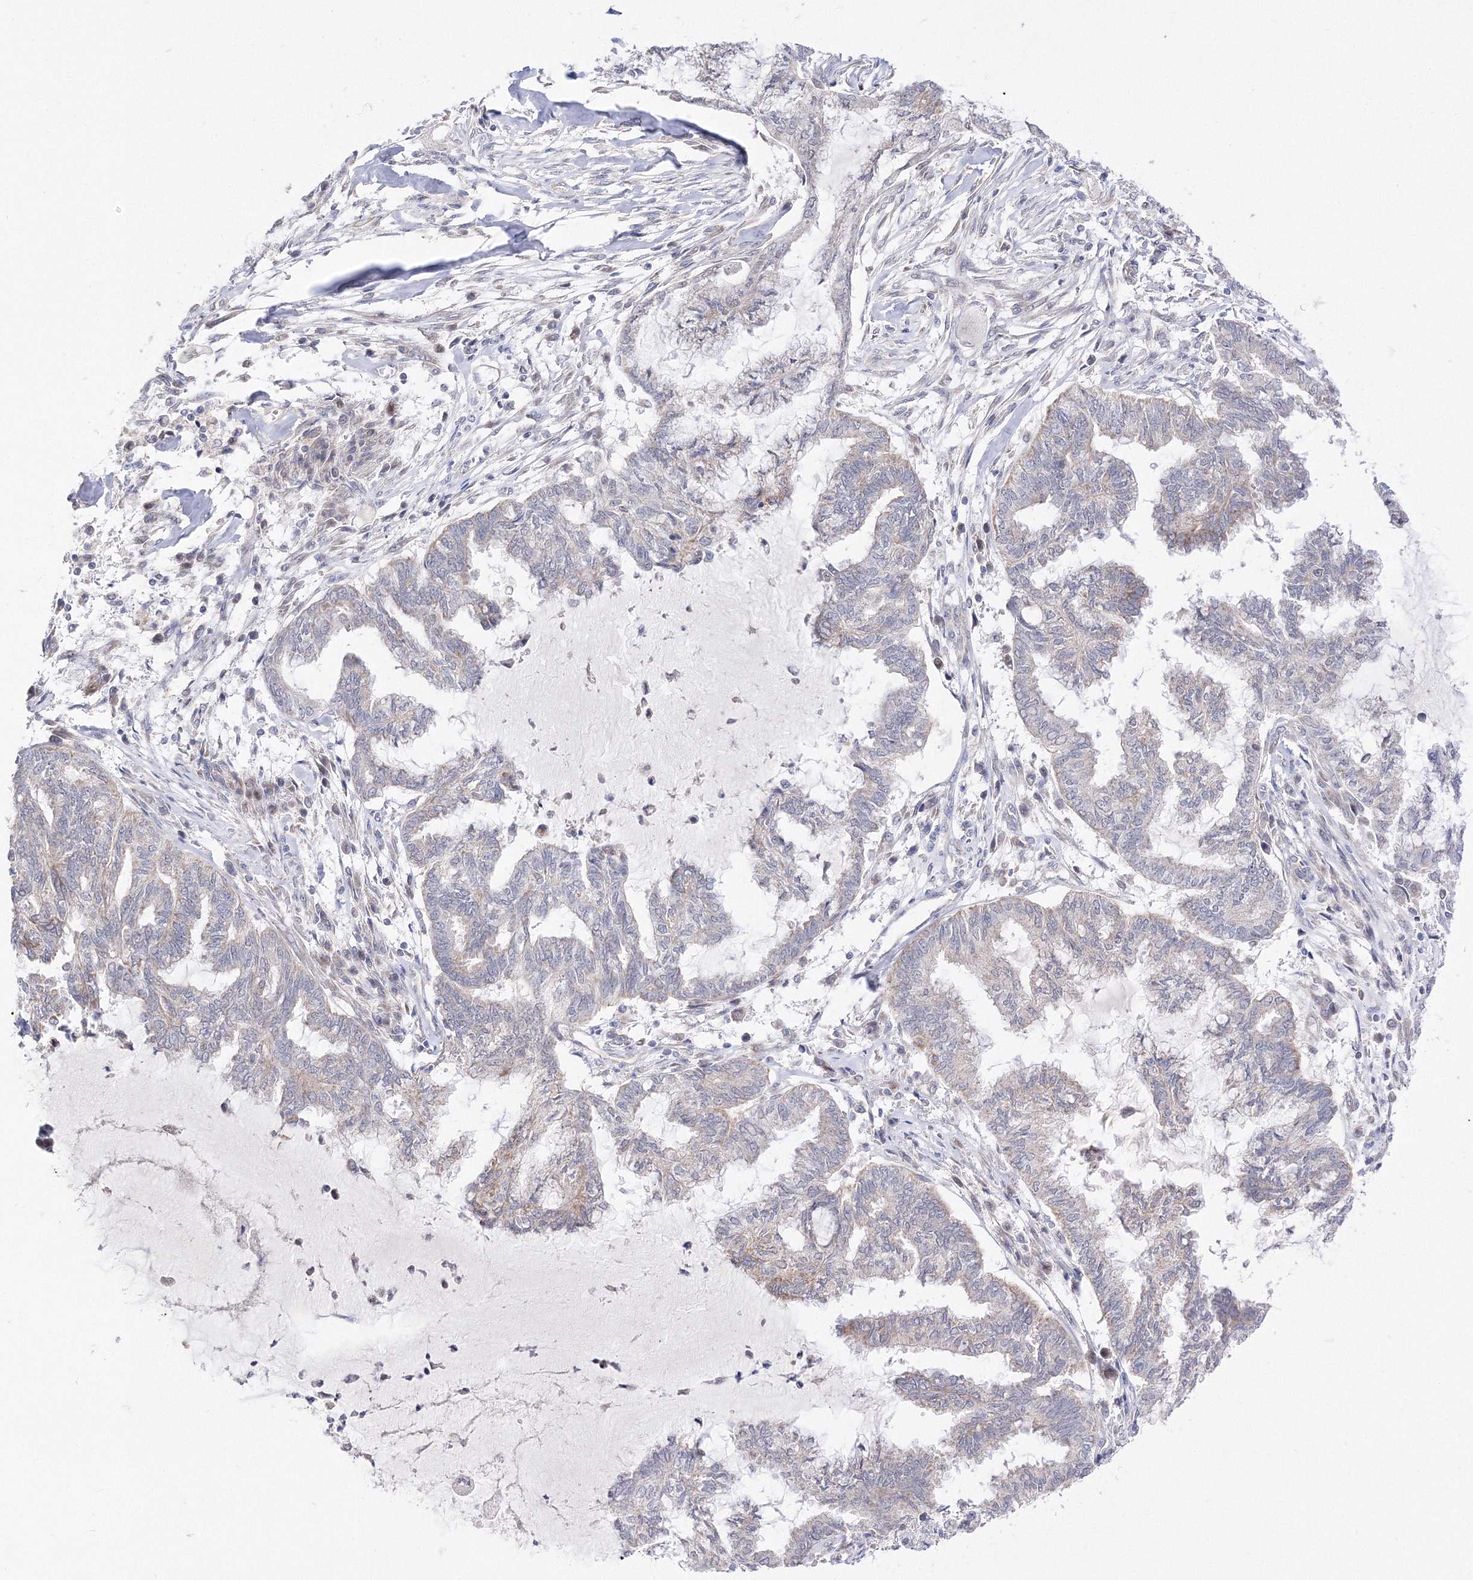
{"staining": {"intensity": "negative", "quantity": "none", "location": "none"}, "tissue": "endometrial cancer", "cell_type": "Tumor cells", "image_type": "cancer", "snomed": [{"axis": "morphology", "description": "Adenocarcinoma, NOS"}, {"axis": "topography", "description": "Endometrium"}], "caption": "Tumor cells are negative for protein expression in human endometrial adenocarcinoma.", "gene": "DALRD3", "patient": {"sex": "female", "age": 86}}